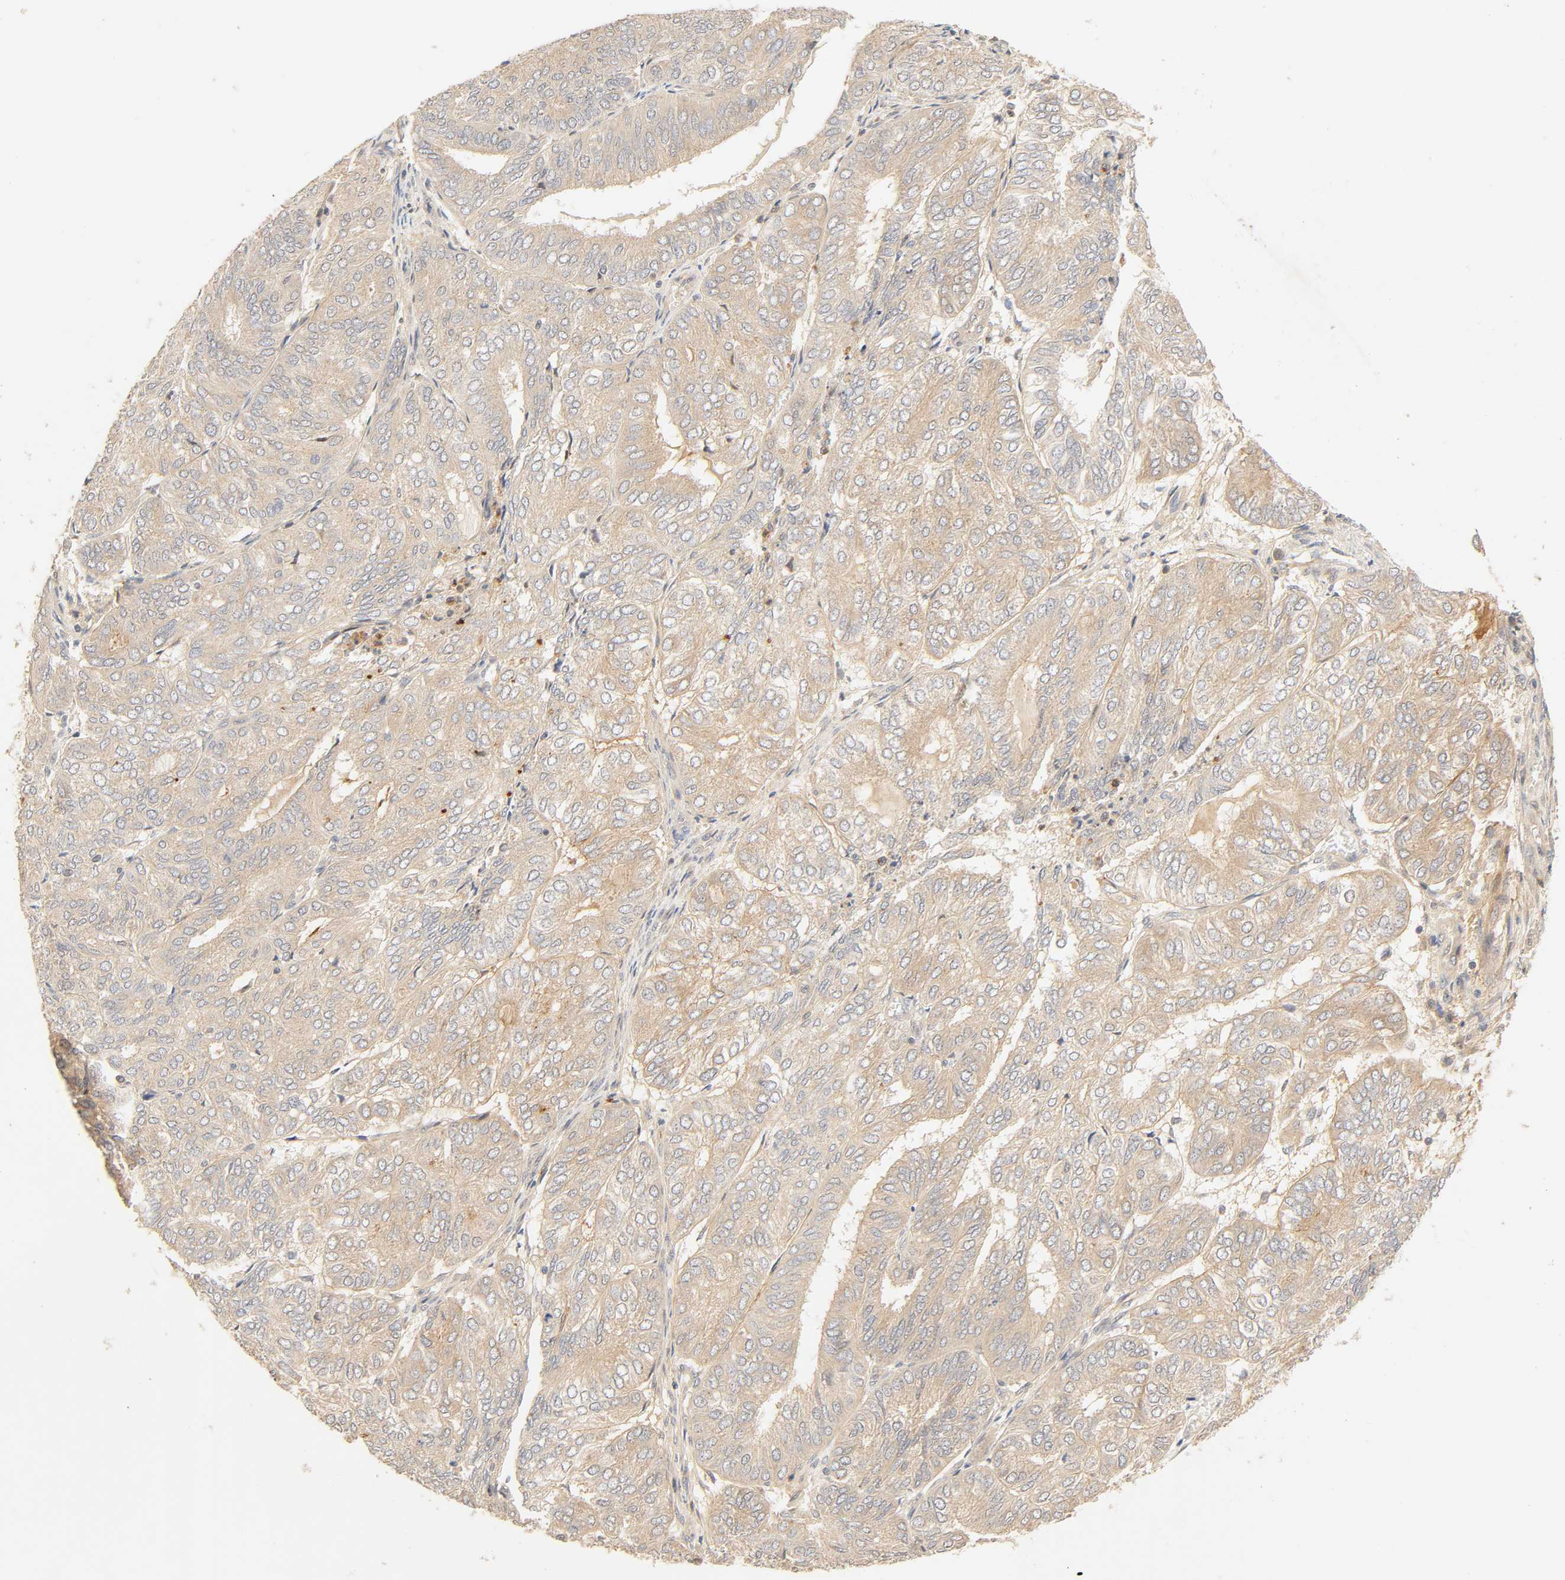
{"staining": {"intensity": "weak", "quantity": ">75%", "location": "cytoplasmic/membranous"}, "tissue": "endometrial cancer", "cell_type": "Tumor cells", "image_type": "cancer", "snomed": [{"axis": "morphology", "description": "Adenocarcinoma, NOS"}, {"axis": "topography", "description": "Uterus"}], "caption": "Human endometrial adenocarcinoma stained for a protein (brown) demonstrates weak cytoplasmic/membranous positive staining in about >75% of tumor cells.", "gene": "CACNA1G", "patient": {"sex": "female", "age": 60}}